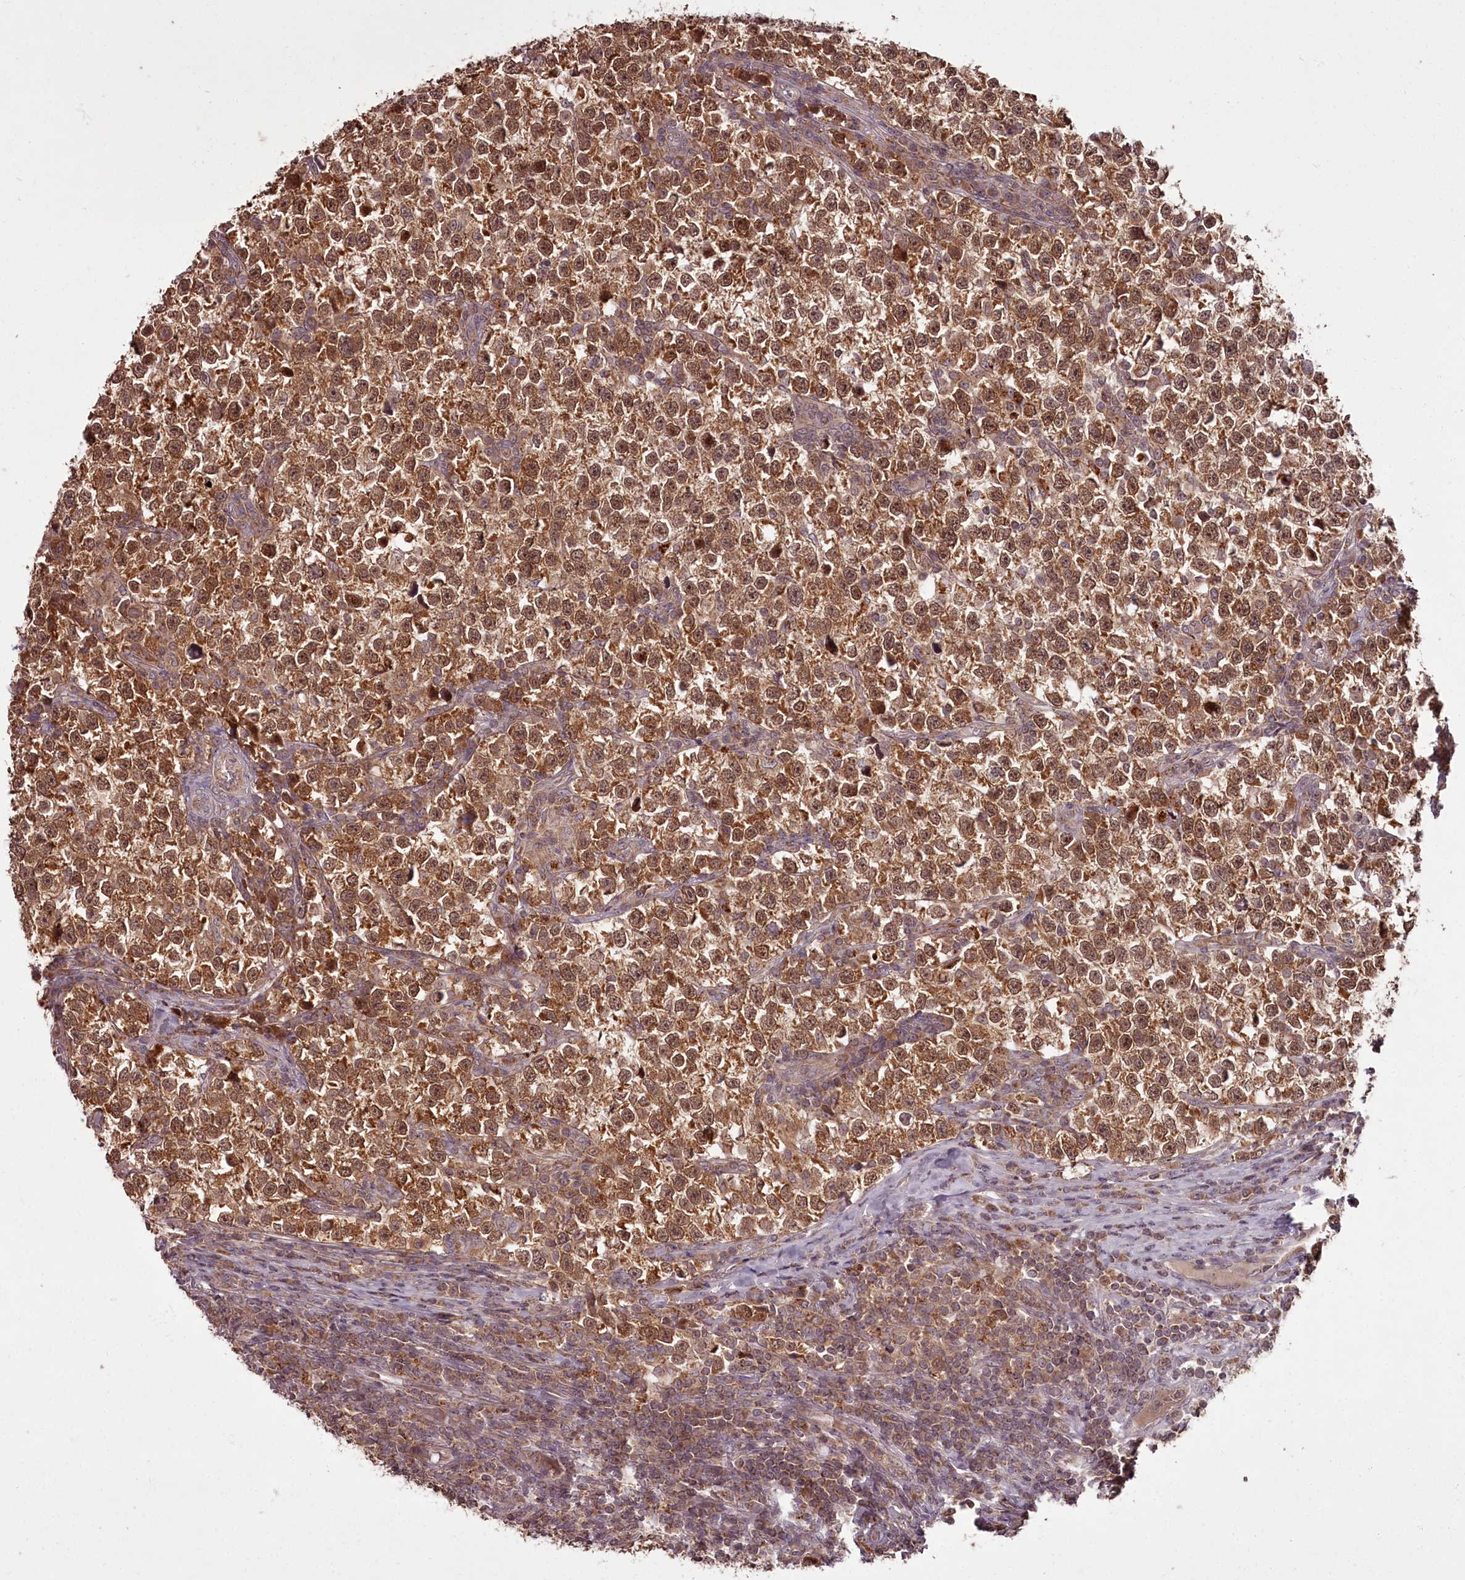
{"staining": {"intensity": "moderate", "quantity": ">75%", "location": "cytoplasmic/membranous,nuclear"}, "tissue": "testis cancer", "cell_type": "Tumor cells", "image_type": "cancer", "snomed": [{"axis": "morphology", "description": "Normal tissue, NOS"}, {"axis": "morphology", "description": "Seminoma, NOS"}, {"axis": "topography", "description": "Testis"}], "caption": "The photomicrograph demonstrates immunohistochemical staining of testis cancer. There is moderate cytoplasmic/membranous and nuclear positivity is present in approximately >75% of tumor cells.", "gene": "PCBP2", "patient": {"sex": "male", "age": 43}}